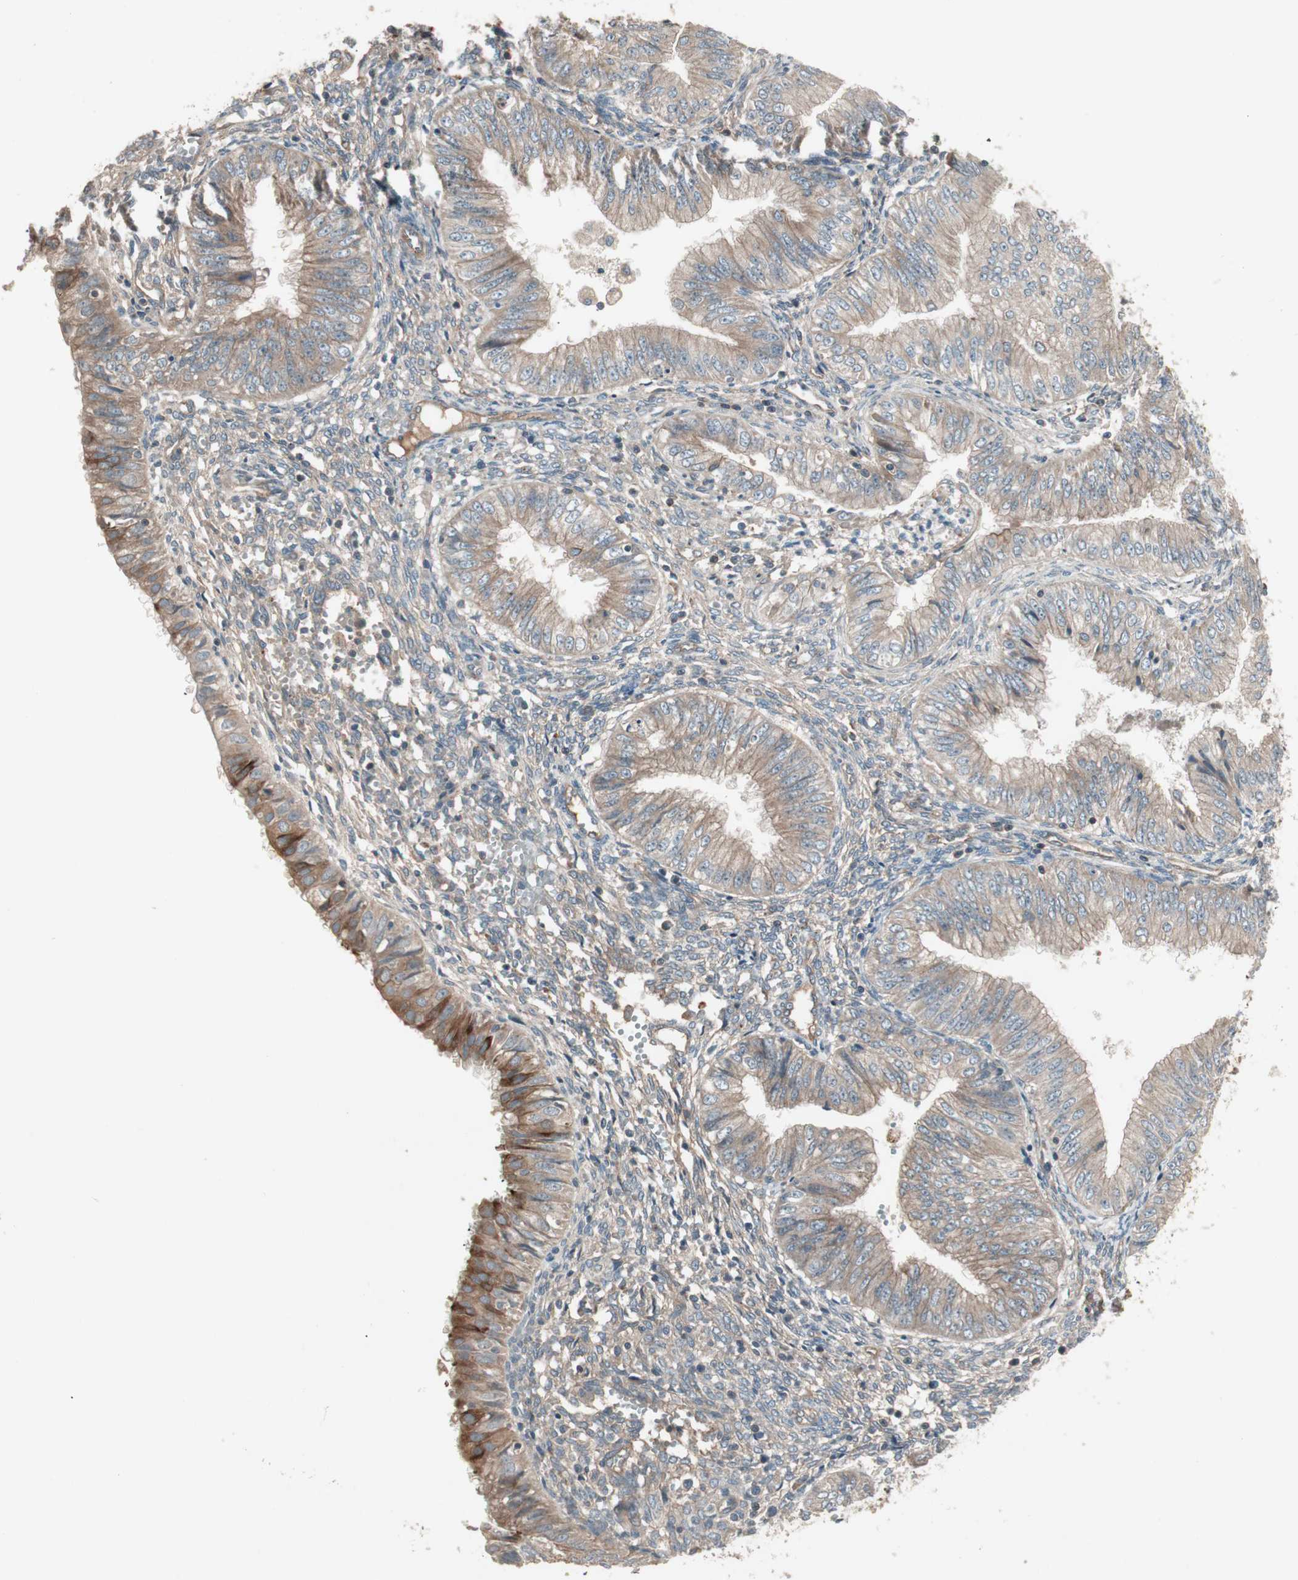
{"staining": {"intensity": "moderate", "quantity": ">75%", "location": "cytoplasmic/membranous"}, "tissue": "endometrial cancer", "cell_type": "Tumor cells", "image_type": "cancer", "snomed": [{"axis": "morphology", "description": "Normal tissue, NOS"}, {"axis": "morphology", "description": "Adenocarcinoma, NOS"}, {"axis": "topography", "description": "Endometrium"}], "caption": "About >75% of tumor cells in endometrial cancer (adenocarcinoma) reveal moderate cytoplasmic/membranous protein staining as visualized by brown immunohistochemical staining.", "gene": "TFPI", "patient": {"sex": "female", "age": 53}}